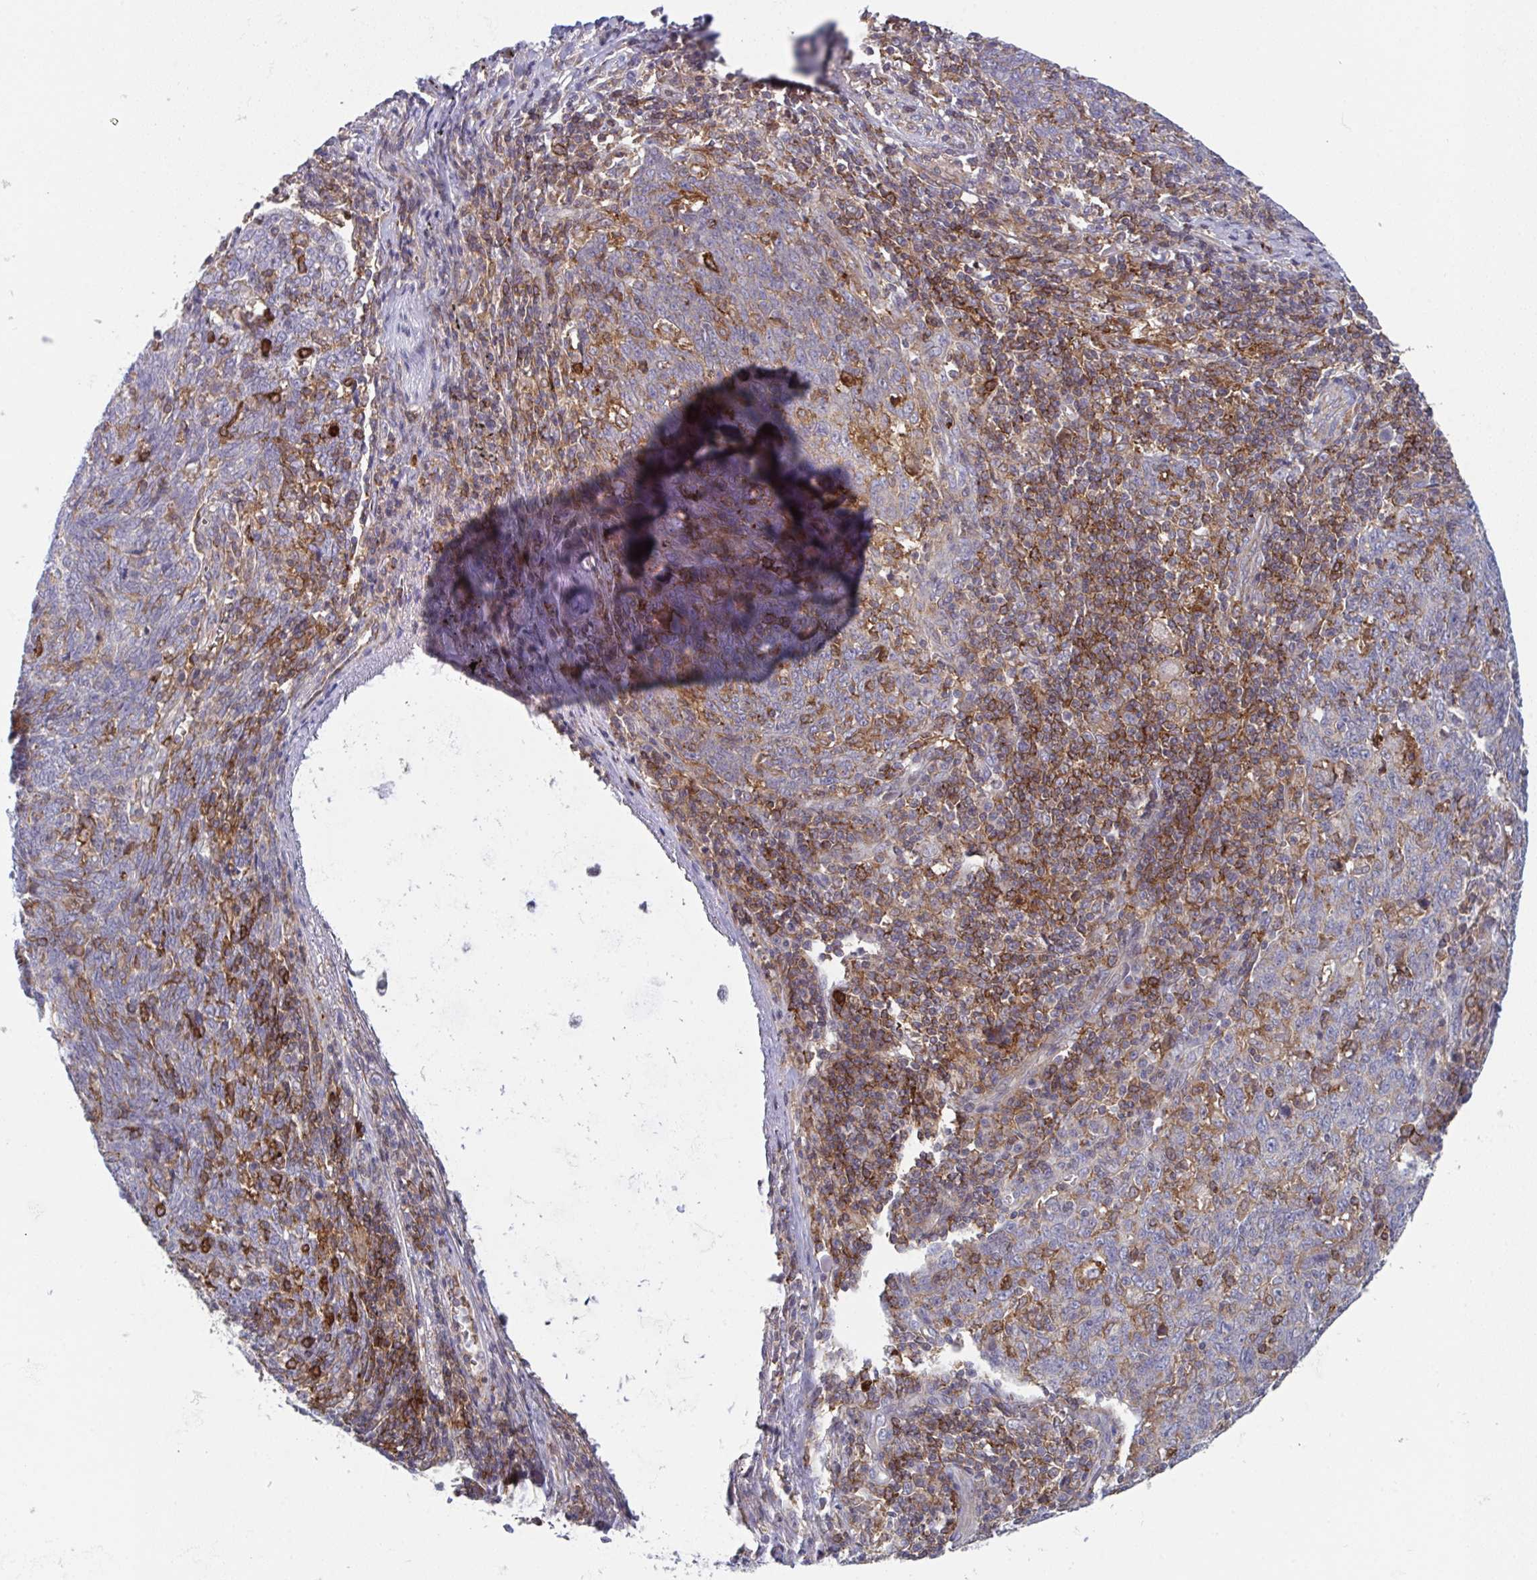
{"staining": {"intensity": "negative", "quantity": "none", "location": "none"}, "tissue": "lung cancer", "cell_type": "Tumor cells", "image_type": "cancer", "snomed": [{"axis": "morphology", "description": "Squamous cell carcinoma, NOS"}, {"axis": "topography", "description": "Lung"}], "caption": "Micrograph shows no significant protein staining in tumor cells of squamous cell carcinoma (lung).", "gene": "DISP2", "patient": {"sex": "female", "age": 72}}